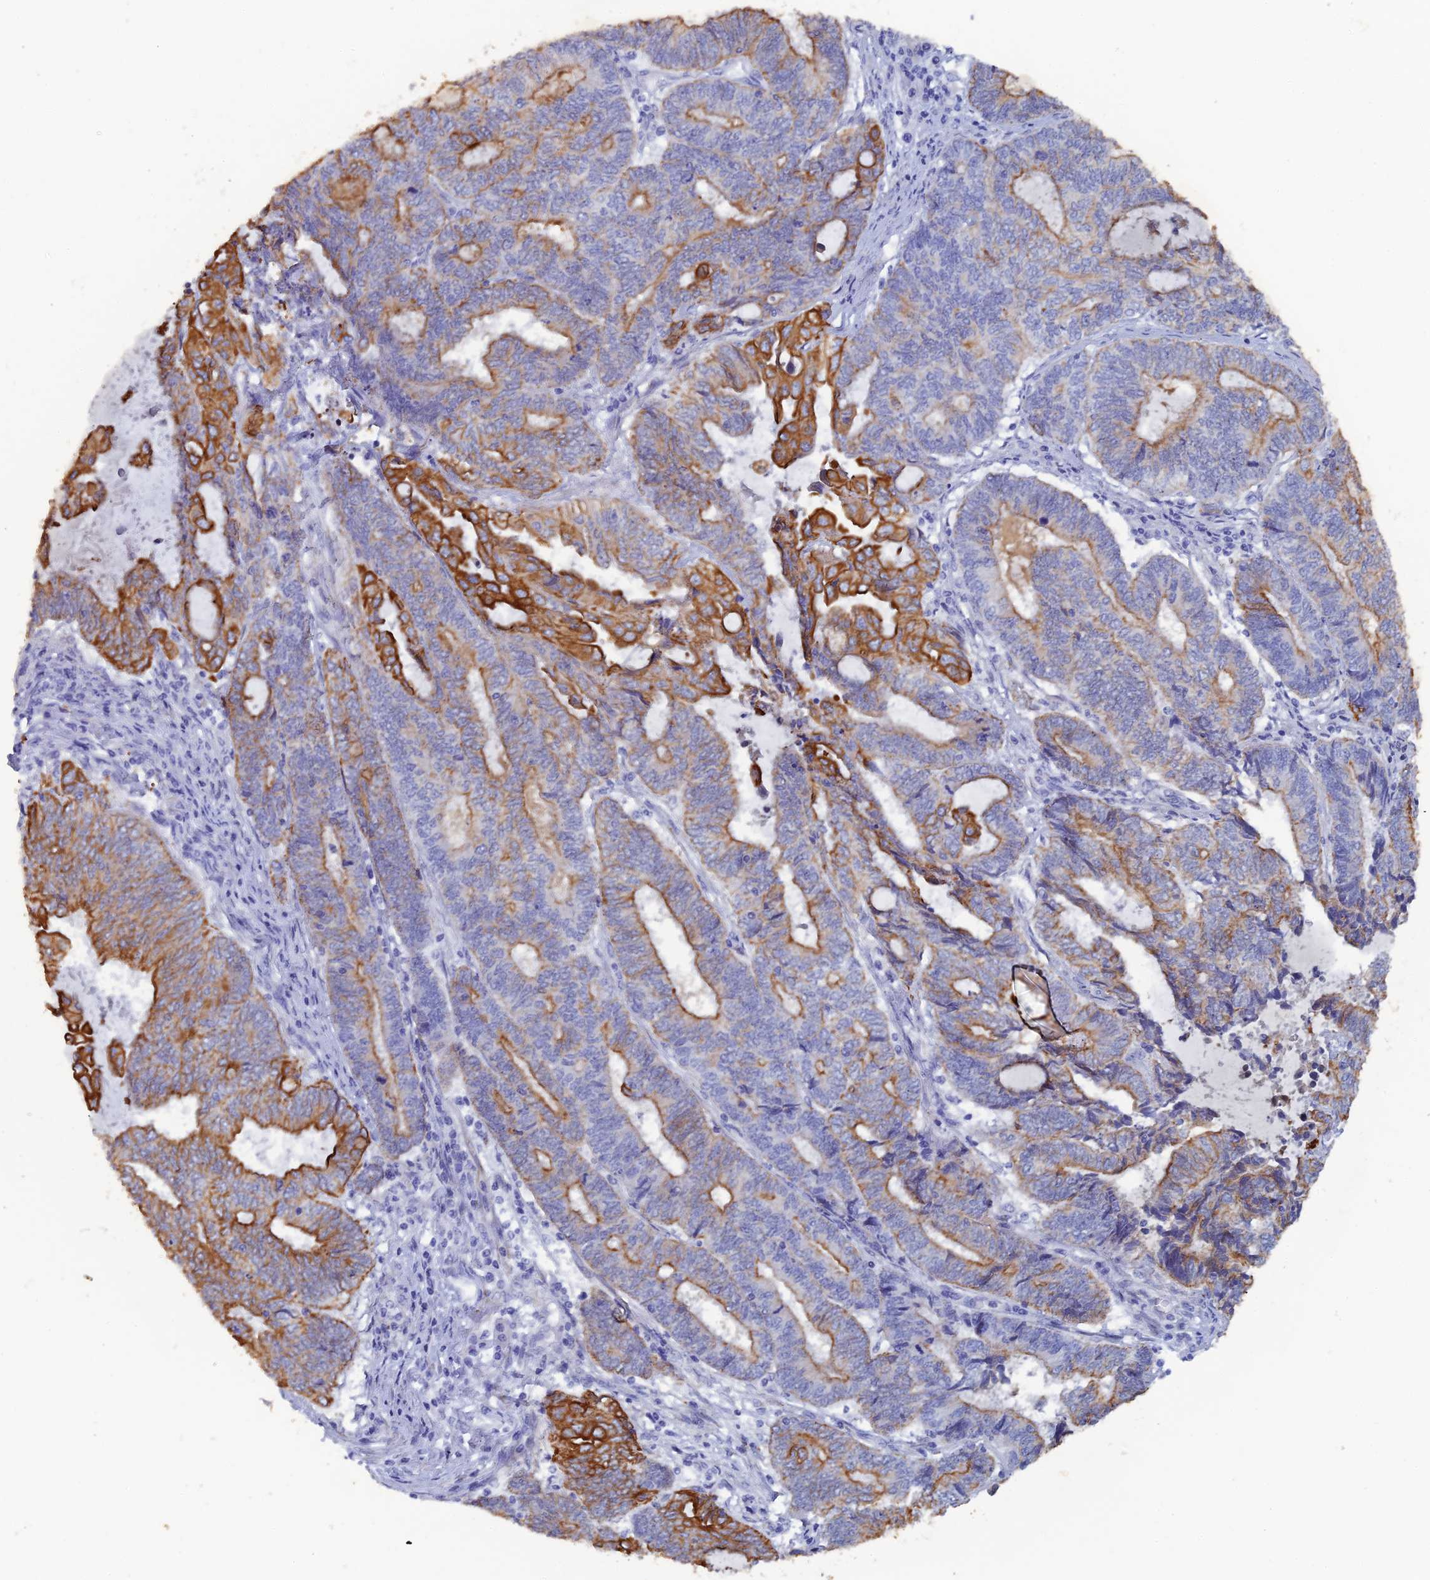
{"staining": {"intensity": "strong", "quantity": "25%-75%", "location": "cytoplasmic/membranous"}, "tissue": "endometrial cancer", "cell_type": "Tumor cells", "image_type": "cancer", "snomed": [{"axis": "morphology", "description": "Adenocarcinoma, NOS"}, {"axis": "topography", "description": "Uterus"}, {"axis": "topography", "description": "Endometrium"}], "caption": "About 25%-75% of tumor cells in endometrial cancer (adenocarcinoma) reveal strong cytoplasmic/membranous protein positivity as visualized by brown immunohistochemical staining.", "gene": "SRFBP1", "patient": {"sex": "female", "age": 70}}